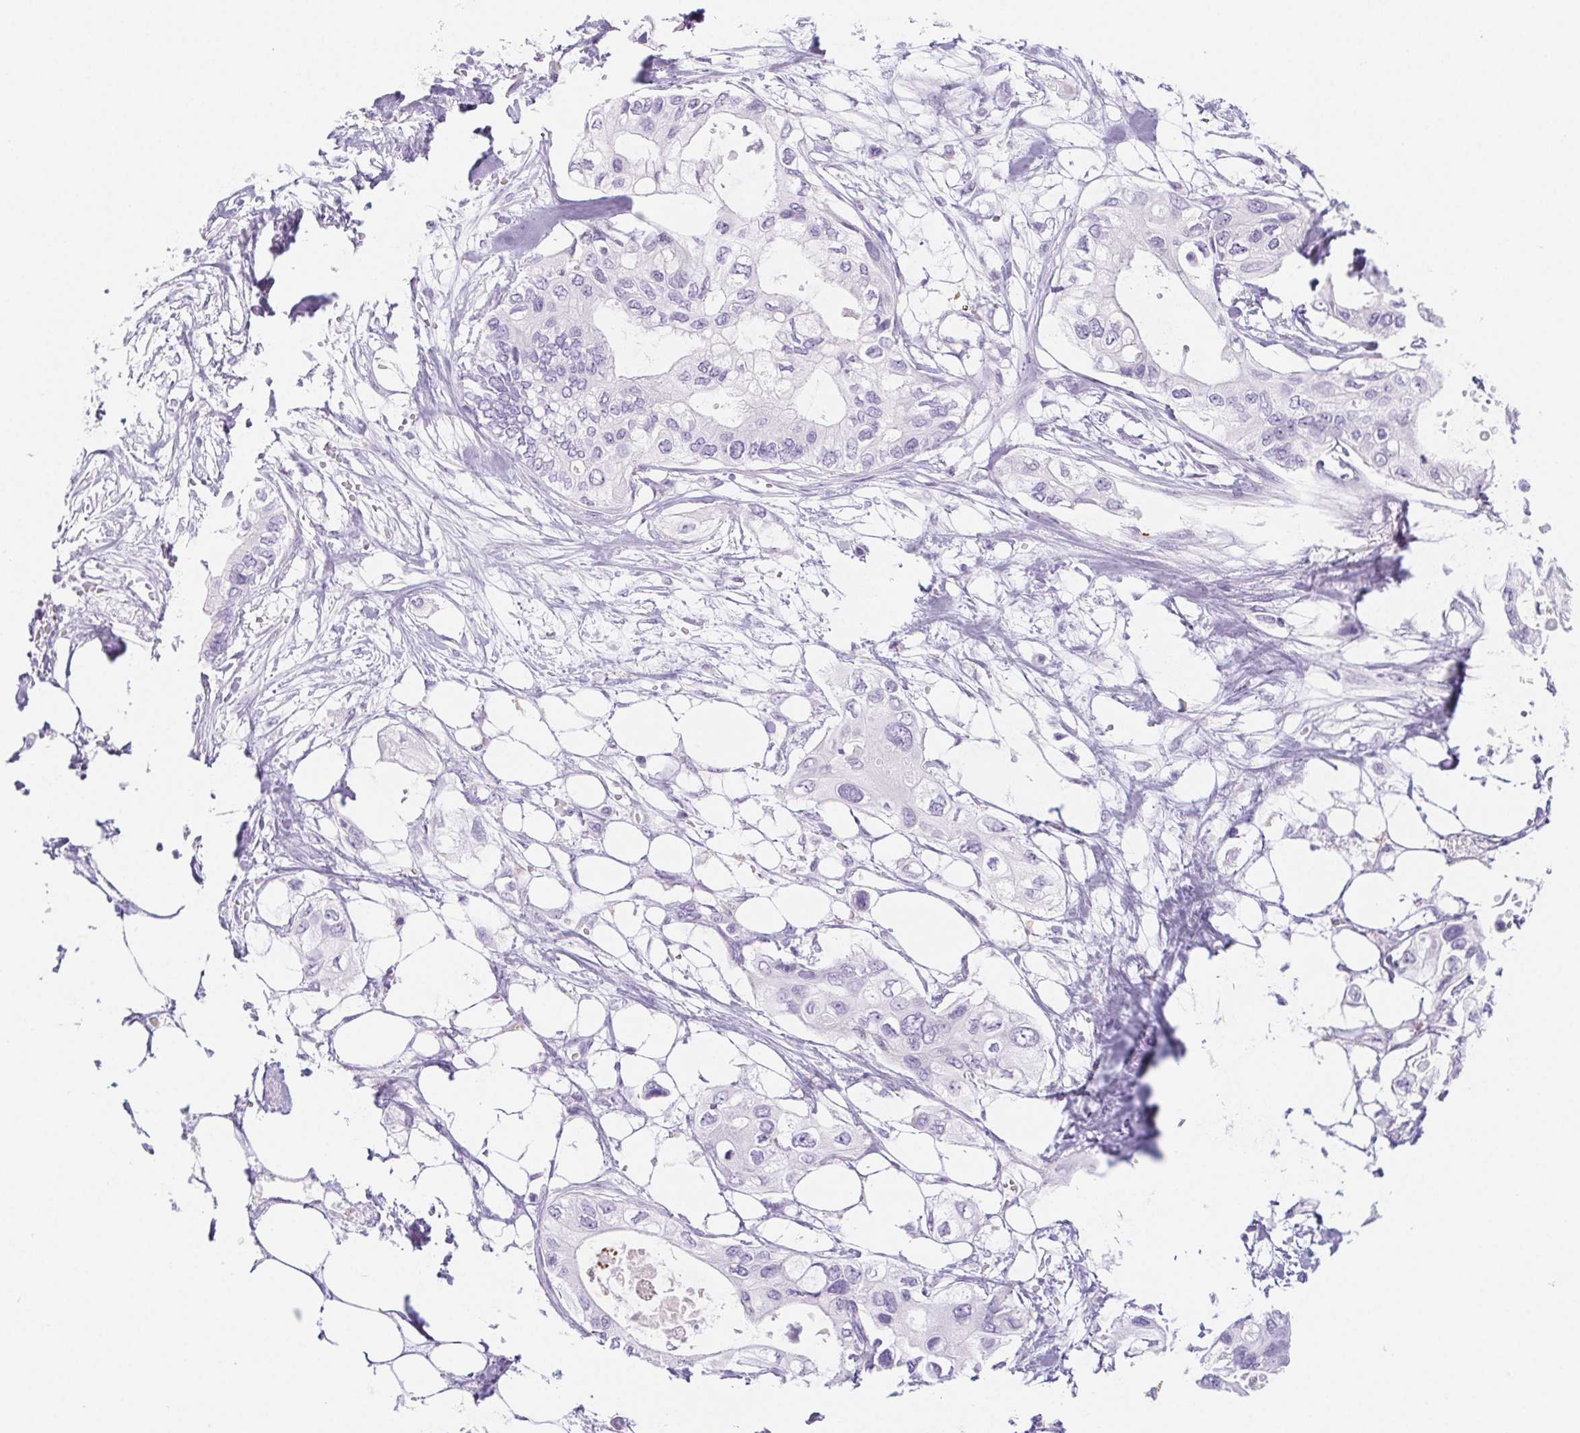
{"staining": {"intensity": "negative", "quantity": "none", "location": "none"}, "tissue": "pancreatic cancer", "cell_type": "Tumor cells", "image_type": "cancer", "snomed": [{"axis": "morphology", "description": "Adenocarcinoma, NOS"}, {"axis": "topography", "description": "Pancreas"}], "caption": "Tumor cells show no significant protein staining in adenocarcinoma (pancreatic).", "gene": "CYP21A2", "patient": {"sex": "female", "age": 63}}